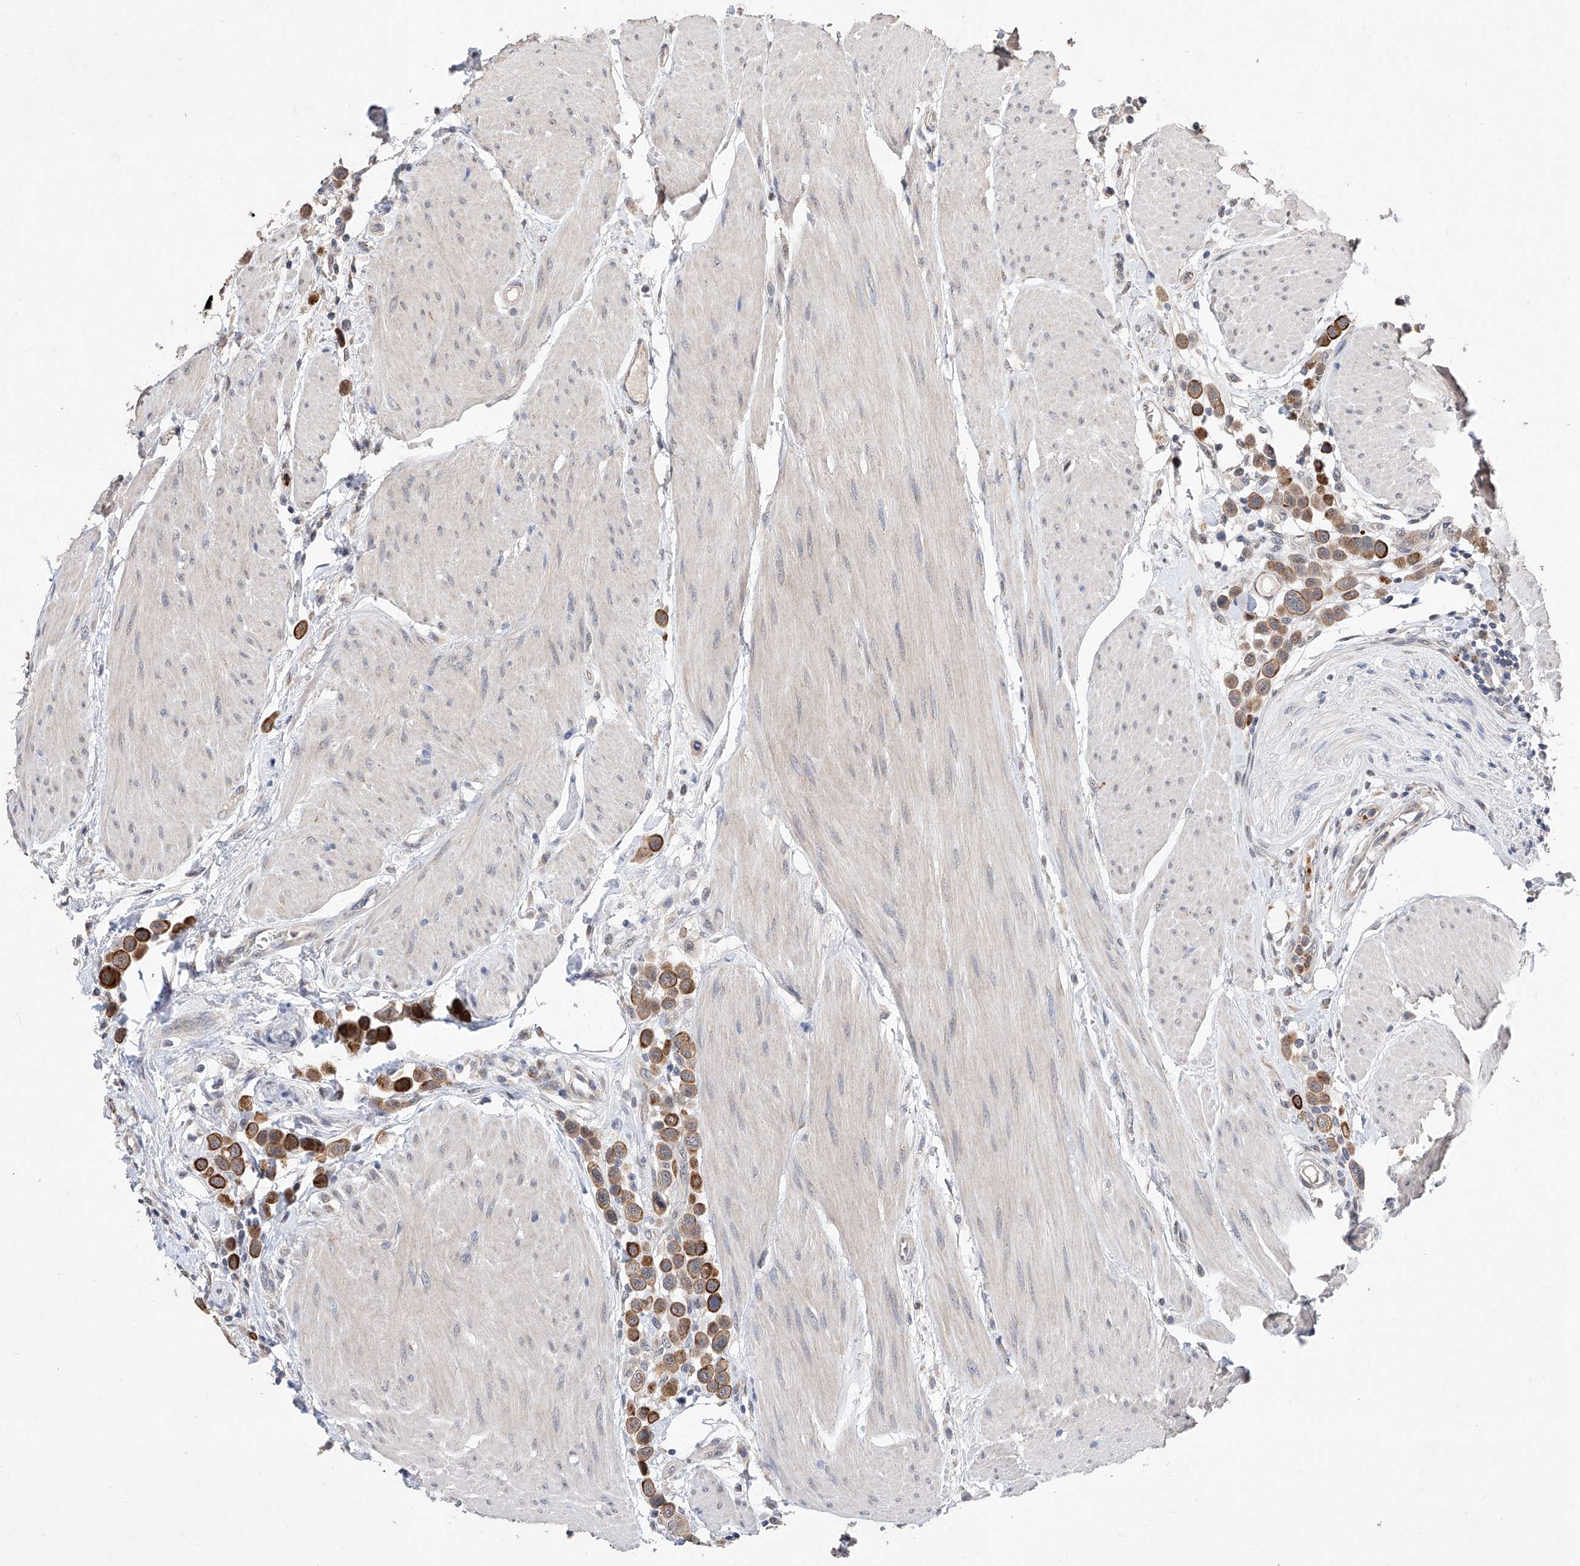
{"staining": {"intensity": "moderate", "quantity": ">75%", "location": "cytoplasmic/membranous"}, "tissue": "urothelial cancer", "cell_type": "Tumor cells", "image_type": "cancer", "snomed": [{"axis": "morphology", "description": "Urothelial carcinoma, High grade"}, {"axis": "topography", "description": "Urinary bladder"}], "caption": "Moderate cytoplasmic/membranous protein expression is identified in about >75% of tumor cells in urothelial carcinoma (high-grade).", "gene": "MFSD4B", "patient": {"sex": "male", "age": 50}}